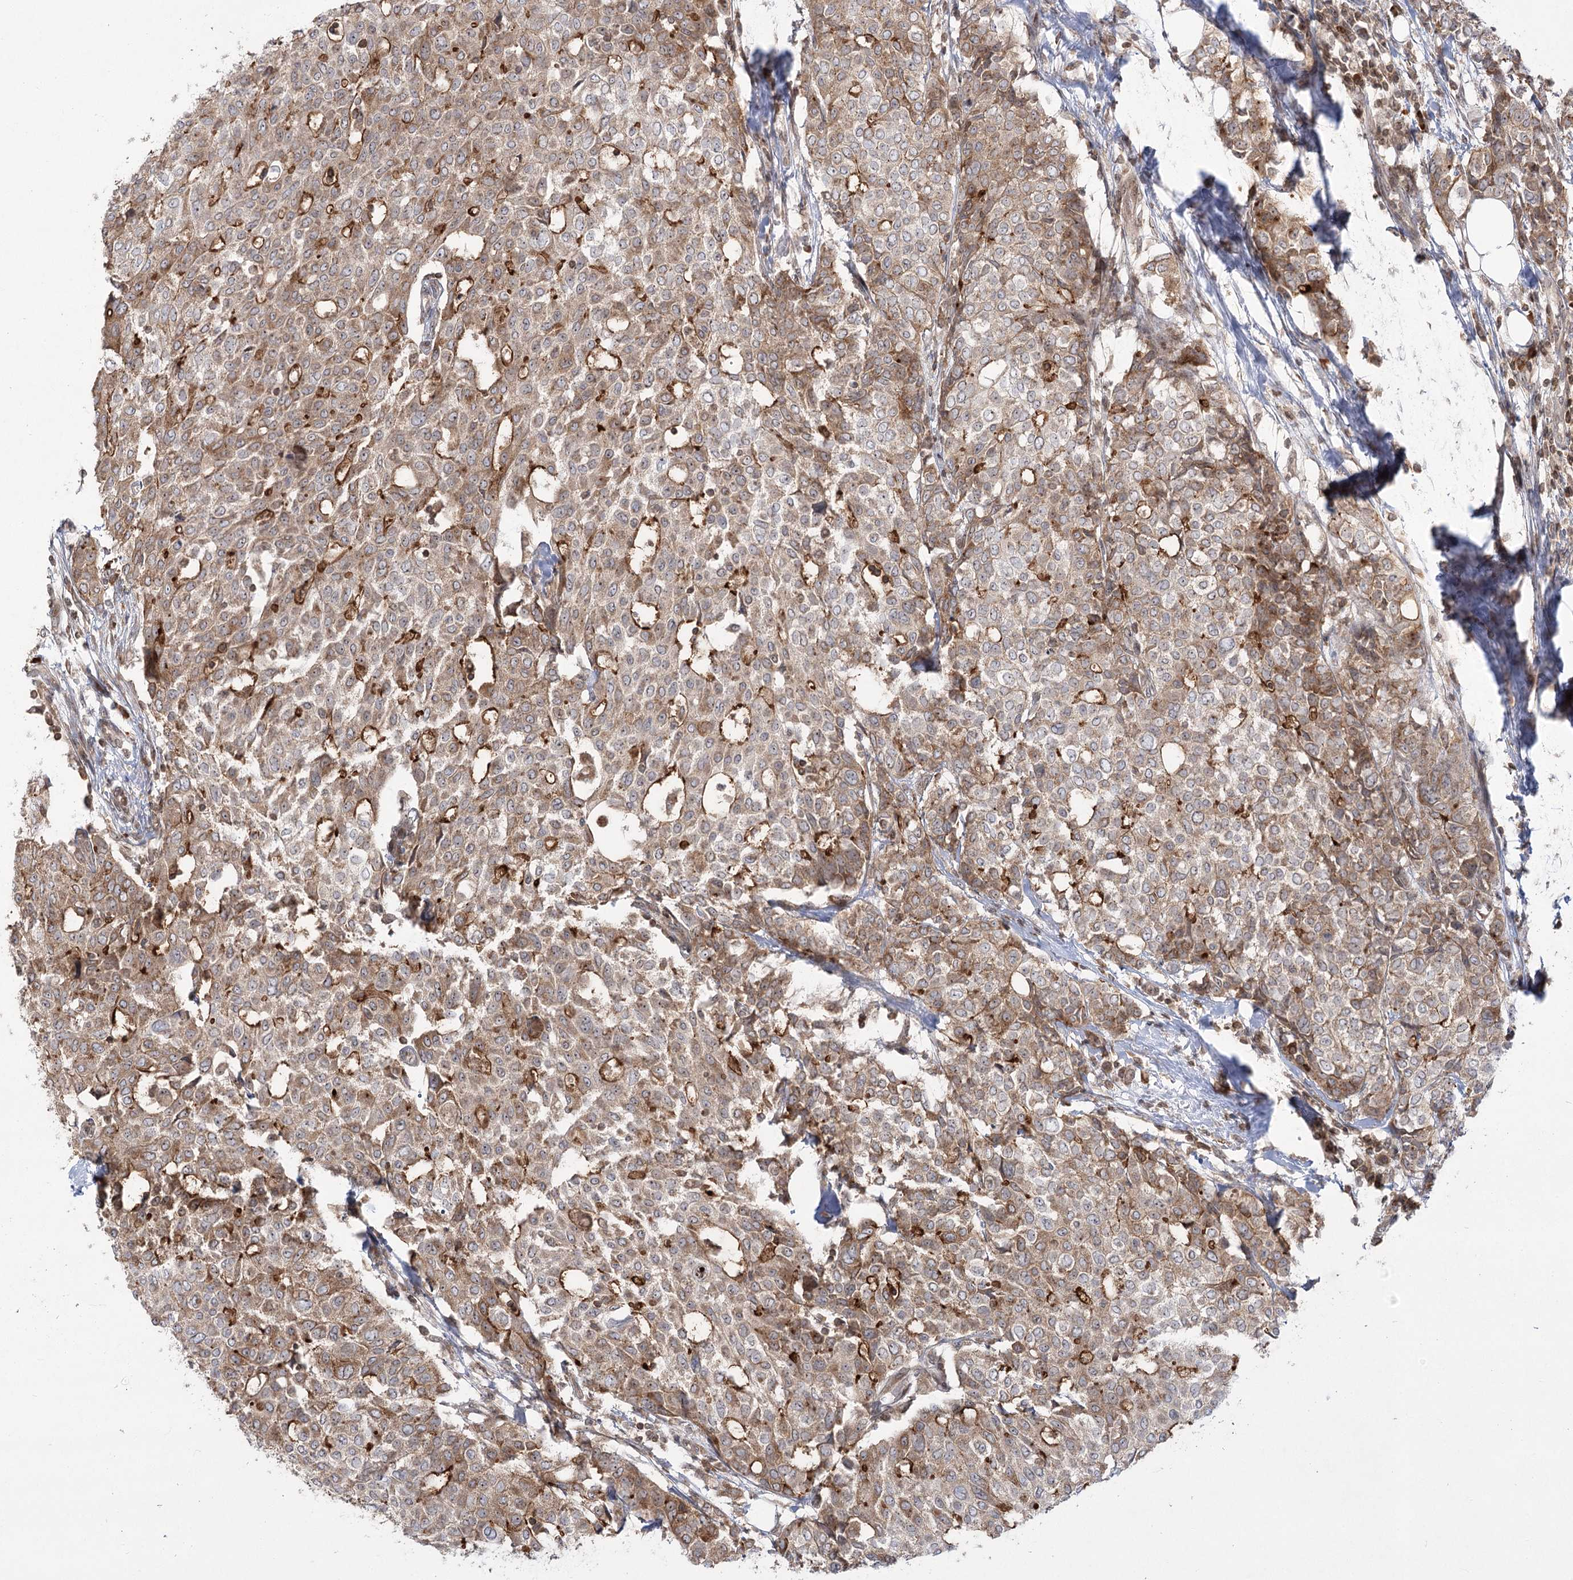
{"staining": {"intensity": "moderate", "quantity": ">75%", "location": "cytoplasmic/membranous"}, "tissue": "breast cancer", "cell_type": "Tumor cells", "image_type": "cancer", "snomed": [{"axis": "morphology", "description": "Lobular carcinoma"}, {"axis": "topography", "description": "Breast"}], "caption": "Protein analysis of breast cancer tissue displays moderate cytoplasmic/membranous staining in about >75% of tumor cells.", "gene": "SYTL1", "patient": {"sex": "female", "age": 51}}